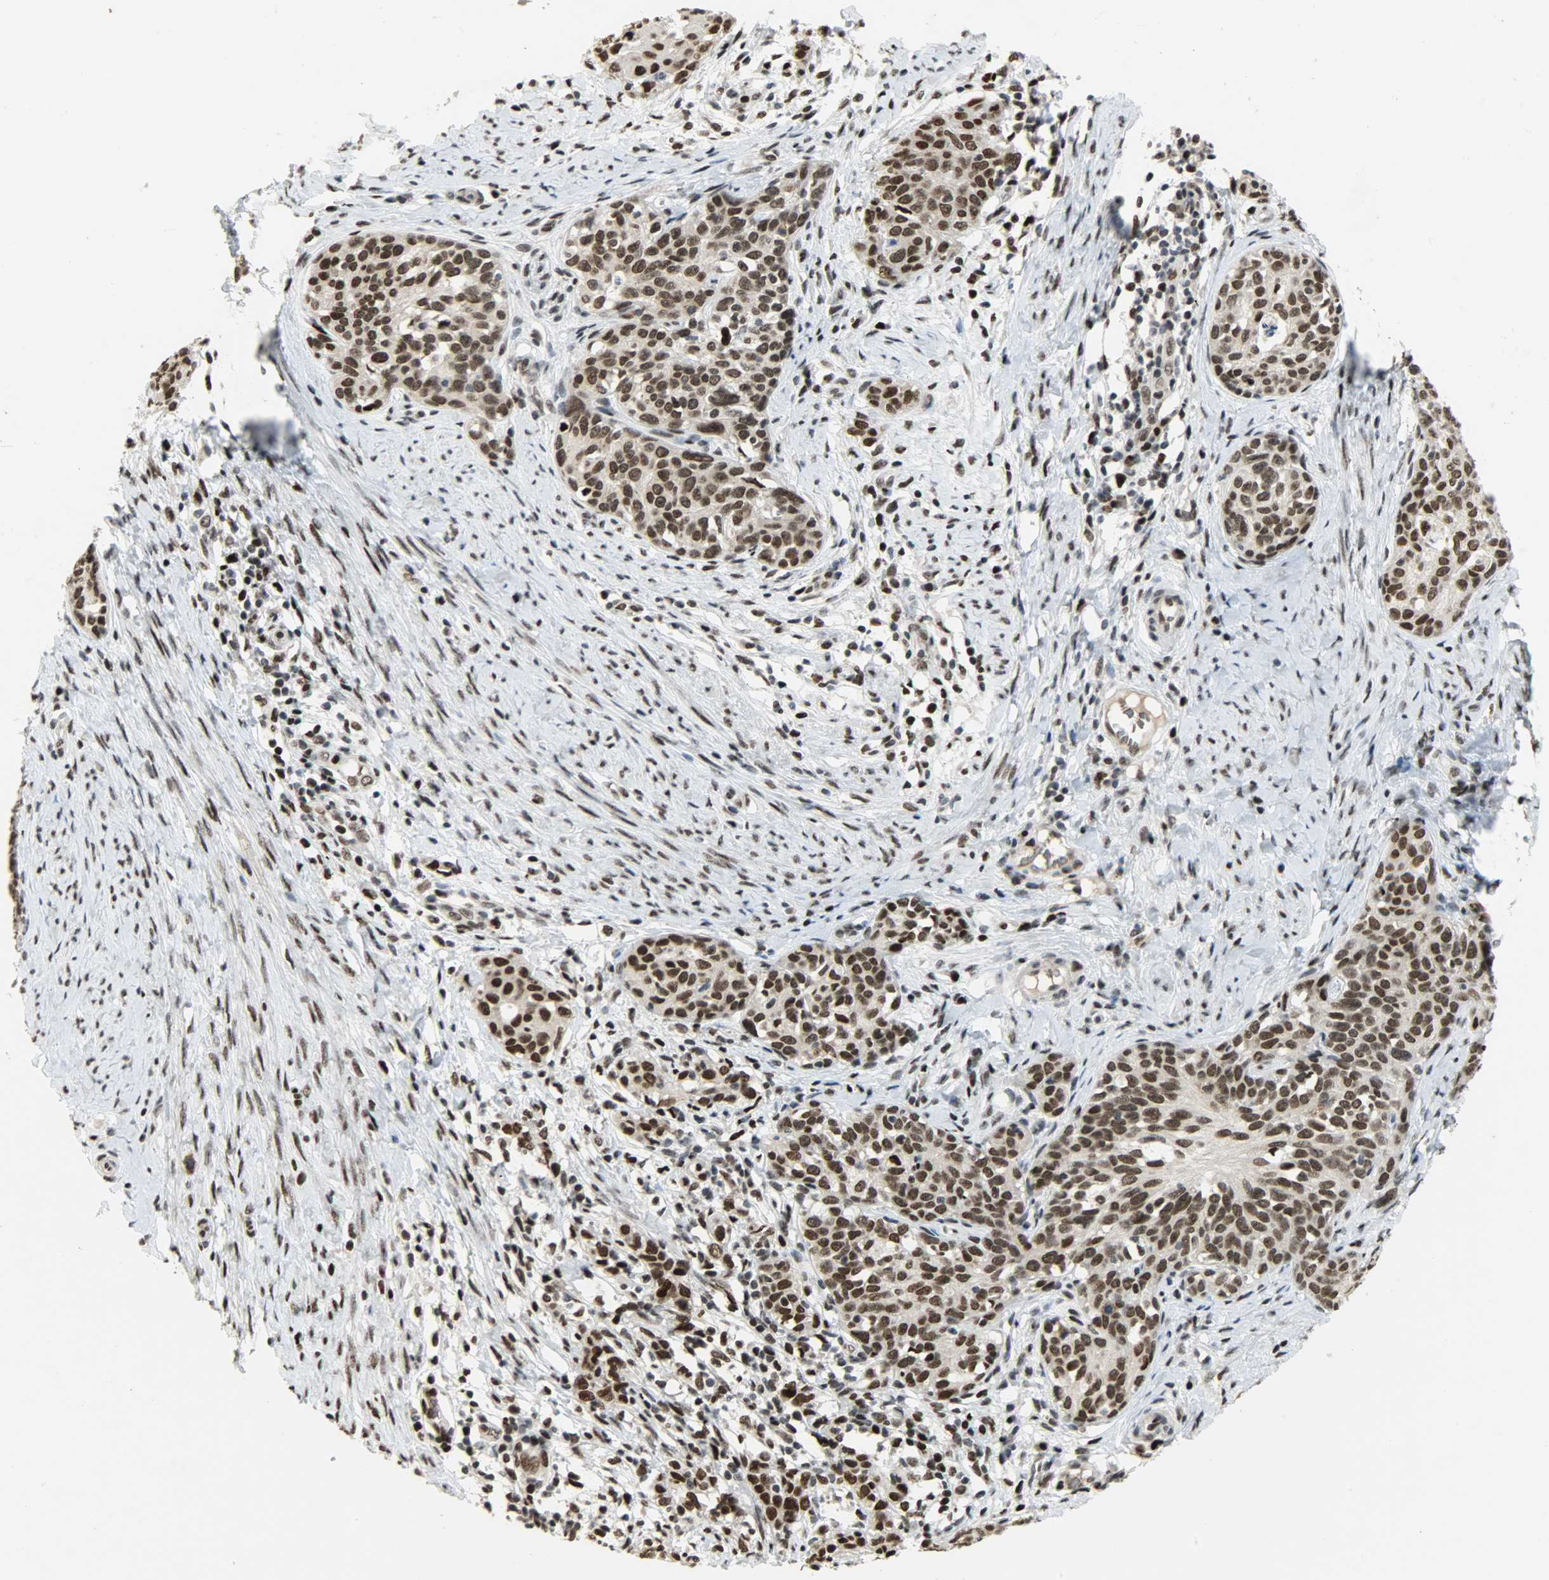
{"staining": {"intensity": "strong", "quantity": ">75%", "location": "nuclear"}, "tissue": "cervical cancer", "cell_type": "Tumor cells", "image_type": "cancer", "snomed": [{"axis": "morphology", "description": "Squamous cell carcinoma, NOS"}, {"axis": "morphology", "description": "Adenocarcinoma, NOS"}, {"axis": "topography", "description": "Cervix"}], "caption": "A photomicrograph showing strong nuclear expression in about >75% of tumor cells in cervical cancer, as visualized by brown immunohistochemical staining.", "gene": "SNAI1", "patient": {"sex": "female", "age": 52}}